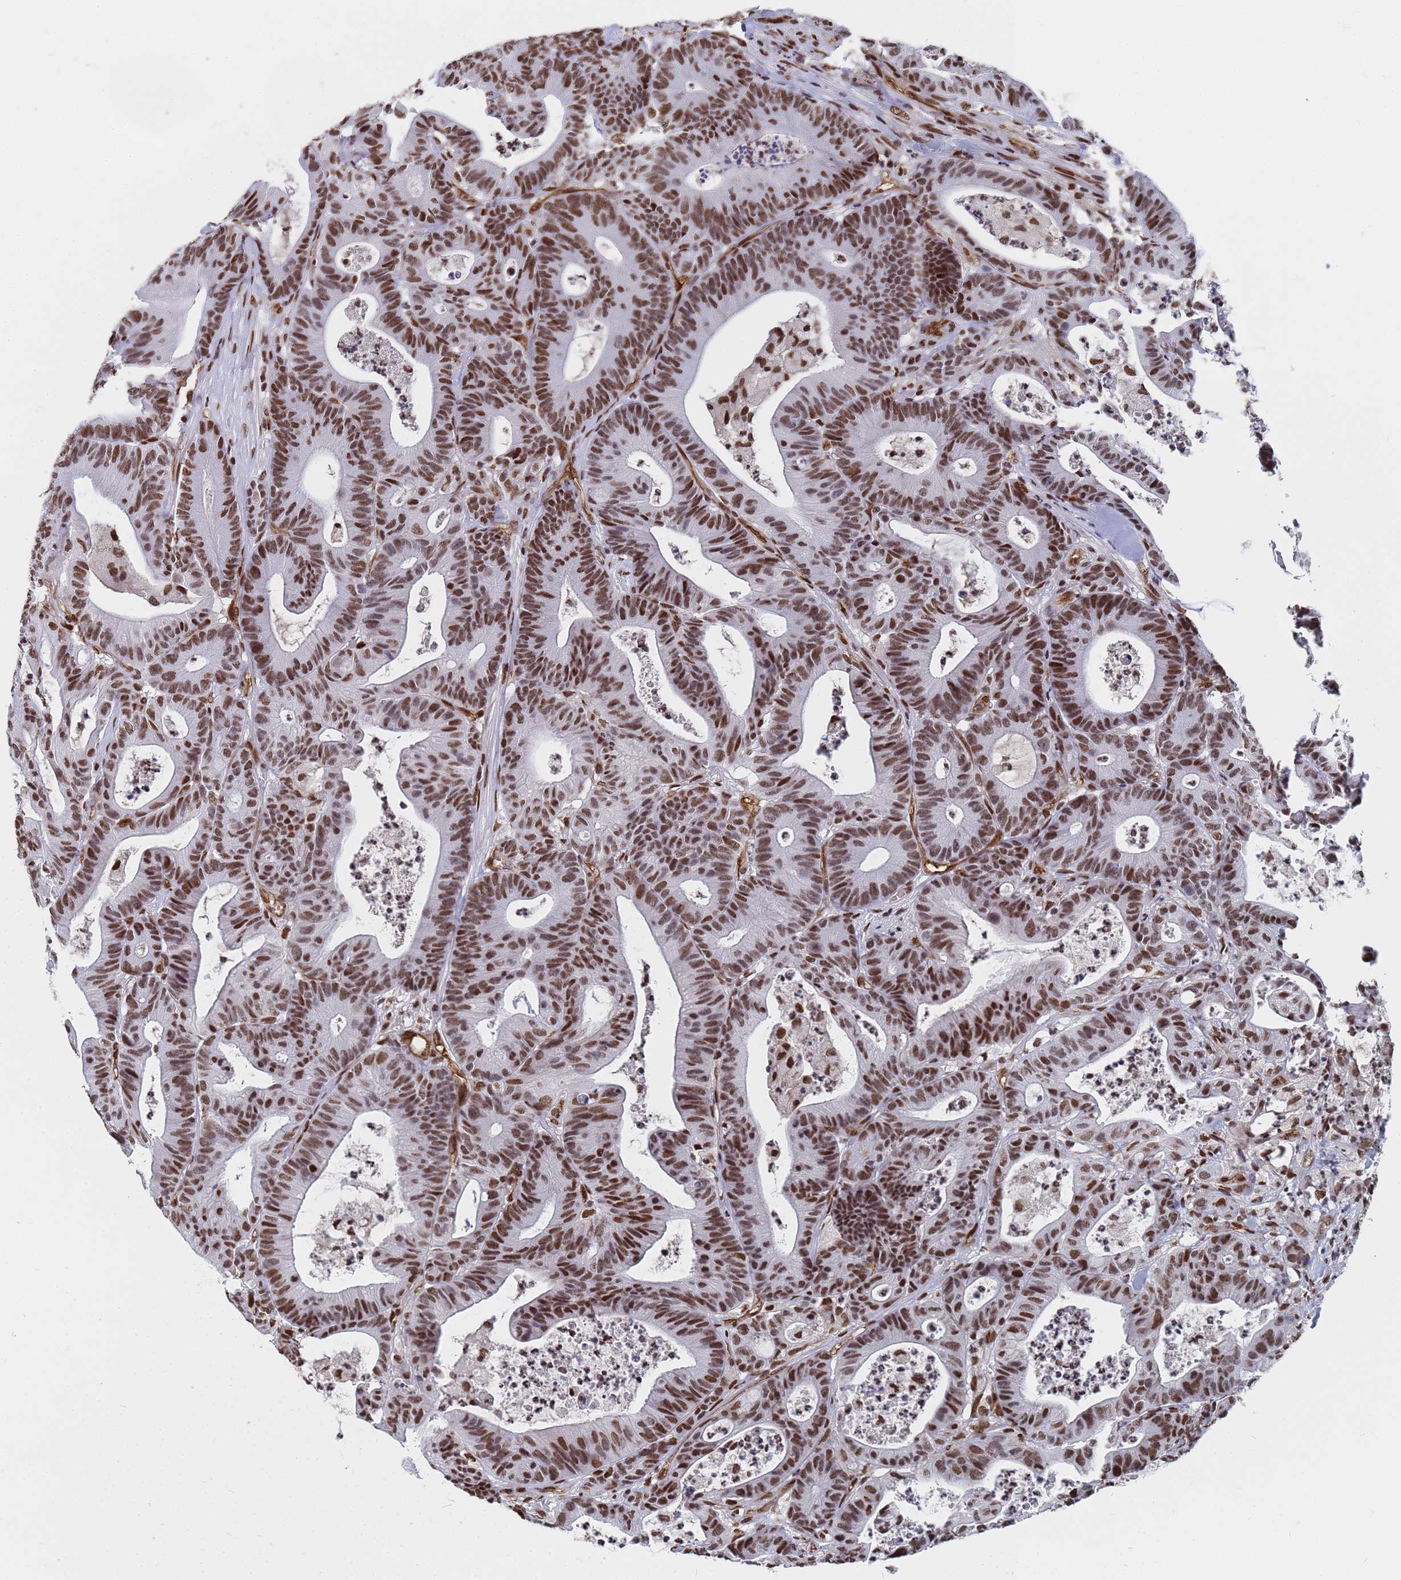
{"staining": {"intensity": "strong", "quantity": ">75%", "location": "nuclear"}, "tissue": "colorectal cancer", "cell_type": "Tumor cells", "image_type": "cancer", "snomed": [{"axis": "morphology", "description": "Adenocarcinoma, NOS"}, {"axis": "topography", "description": "Colon"}], "caption": "Brown immunohistochemical staining in colorectal adenocarcinoma displays strong nuclear positivity in approximately >75% of tumor cells. The staining is performed using DAB (3,3'-diaminobenzidine) brown chromogen to label protein expression. The nuclei are counter-stained blue using hematoxylin.", "gene": "RAVER2", "patient": {"sex": "female", "age": 84}}